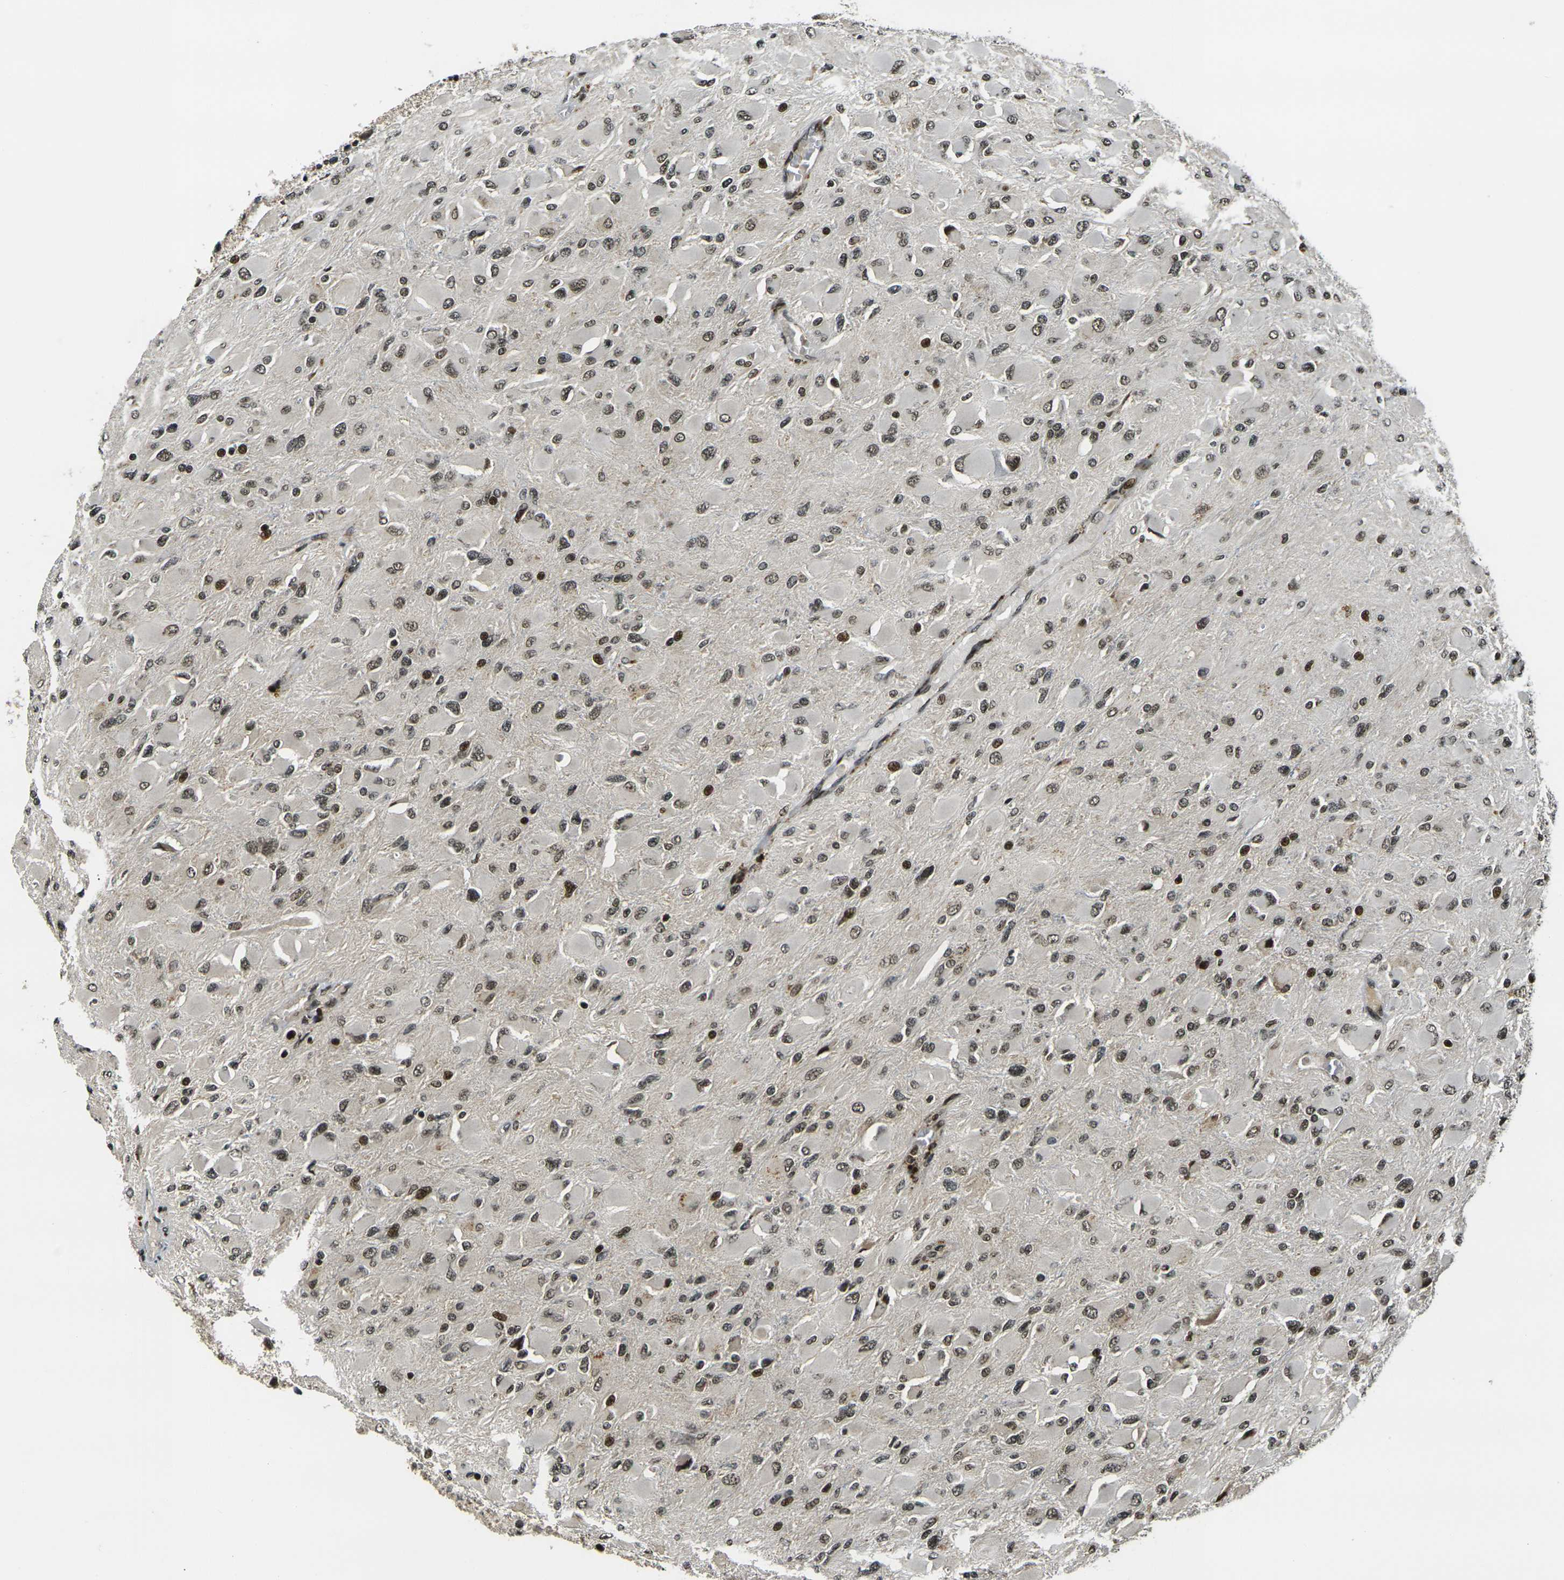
{"staining": {"intensity": "moderate", "quantity": ">75%", "location": "nuclear"}, "tissue": "glioma", "cell_type": "Tumor cells", "image_type": "cancer", "snomed": [{"axis": "morphology", "description": "Glioma, malignant, High grade"}, {"axis": "topography", "description": "Cerebral cortex"}], "caption": "DAB (3,3'-diaminobenzidine) immunohistochemical staining of malignant glioma (high-grade) reveals moderate nuclear protein expression in approximately >75% of tumor cells. (brown staining indicates protein expression, while blue staining denotes nuclei).", "gene": "ACTL6A", "patient": {"sex": "female", "age": 36}}